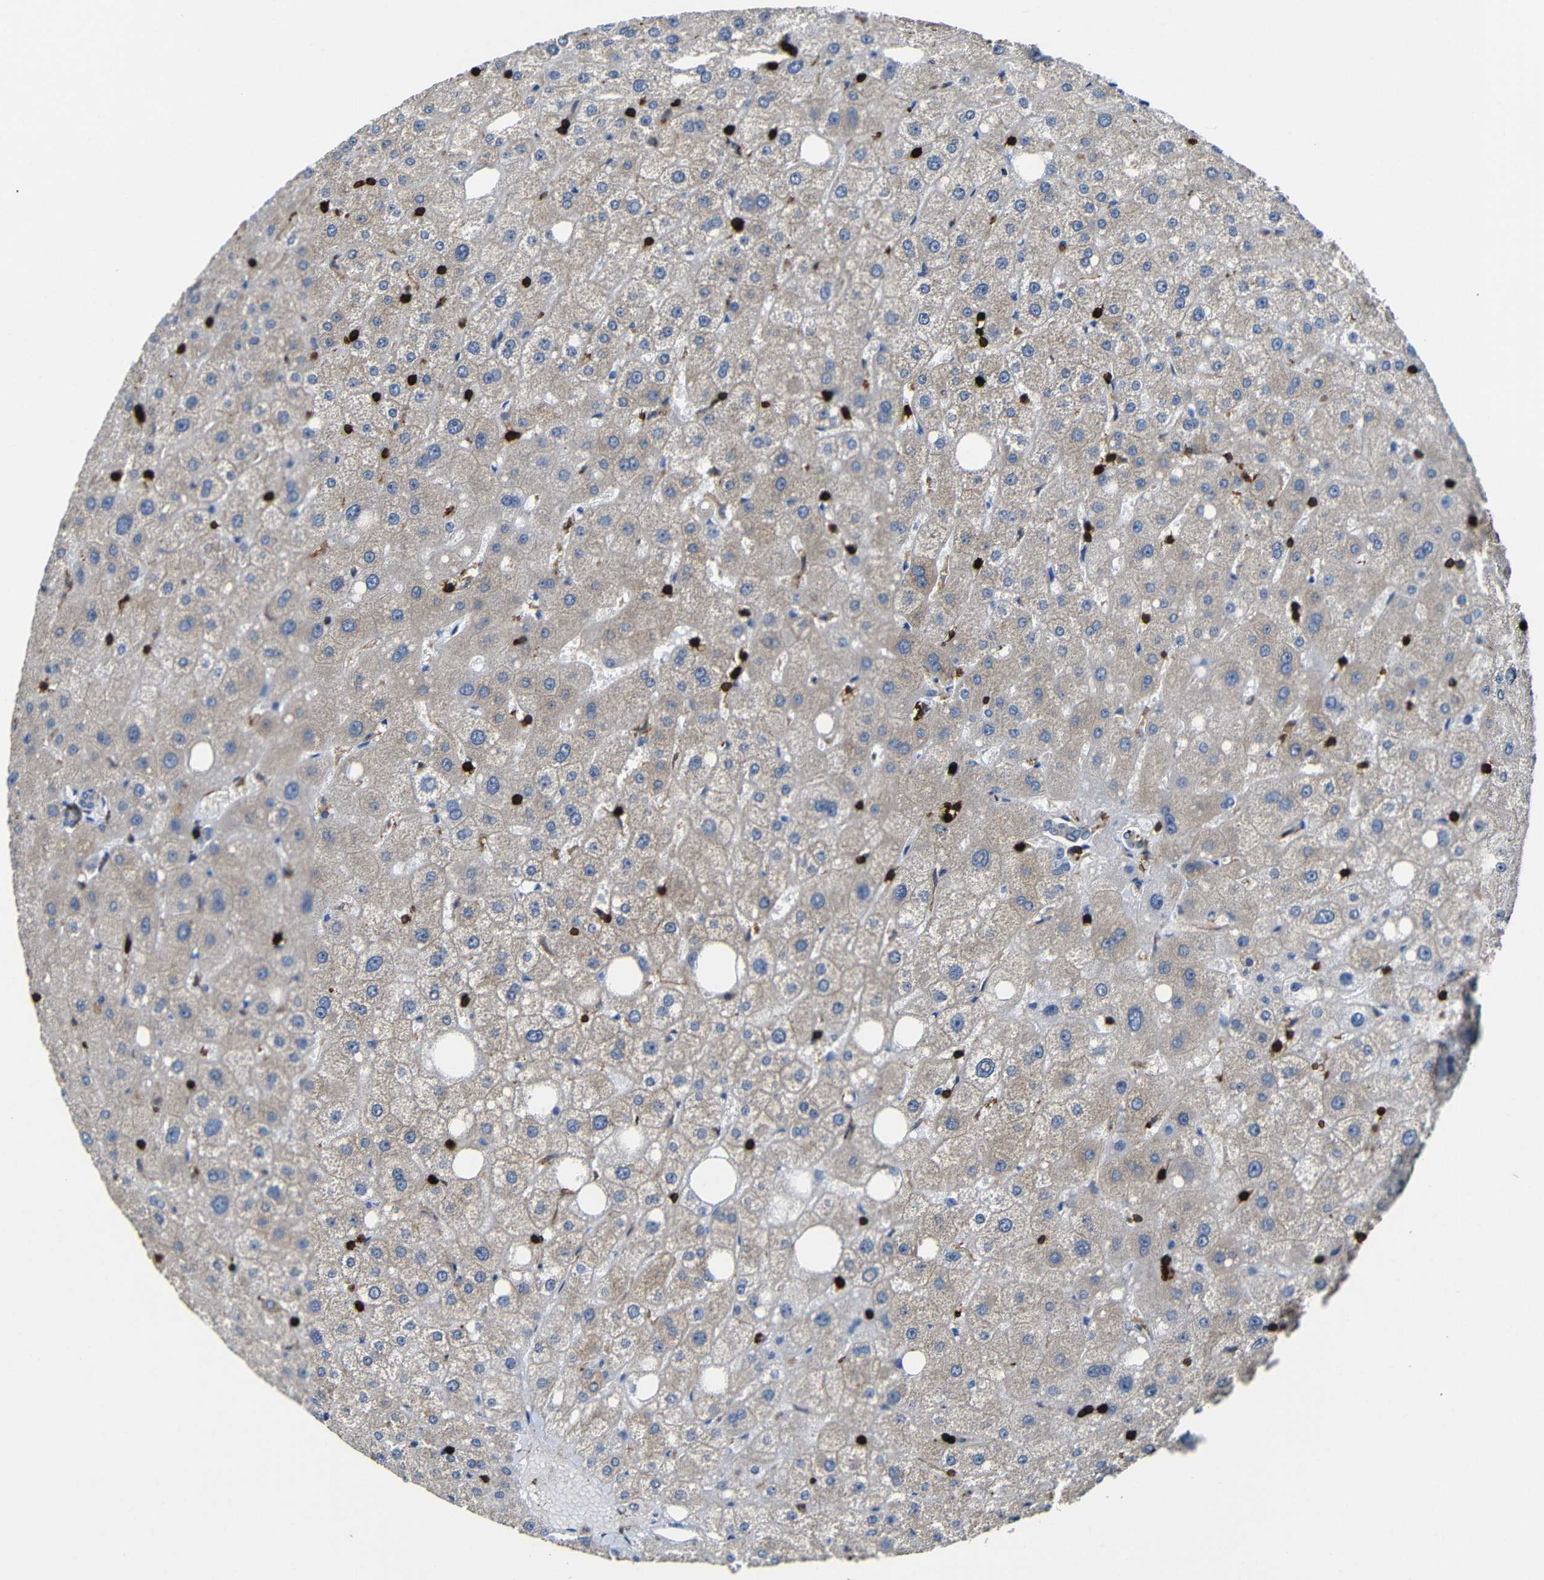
{"staining": {"intensity": "weak", "quantity": "25%-75%", "location": "cytoplasmic/membranous"}, "tissue": "liver", "cell_type": "Cholangiocytes", "image_type": "normal", "snomed": [{"axis": "morphology", "description": "Normal tissue, NOS"}, {"axis": "topography", "description": "Liver"}], "caption": "Immunohistochemistry (IHC) (DAB (3,3'-diaminobenzidine)) staining of normal liver reveals weak cytoplasmic/membranous protein expression in approximately 25%-75% of cholangiocytes. The staining was performed using DAB (3,3'-diaminobenzidine), with brown indicating positive protein expression. Nuclei are stained blue with hematoxylin.", "gene": "P2RY12", "patient": {"sex": "male", "age": 73}}